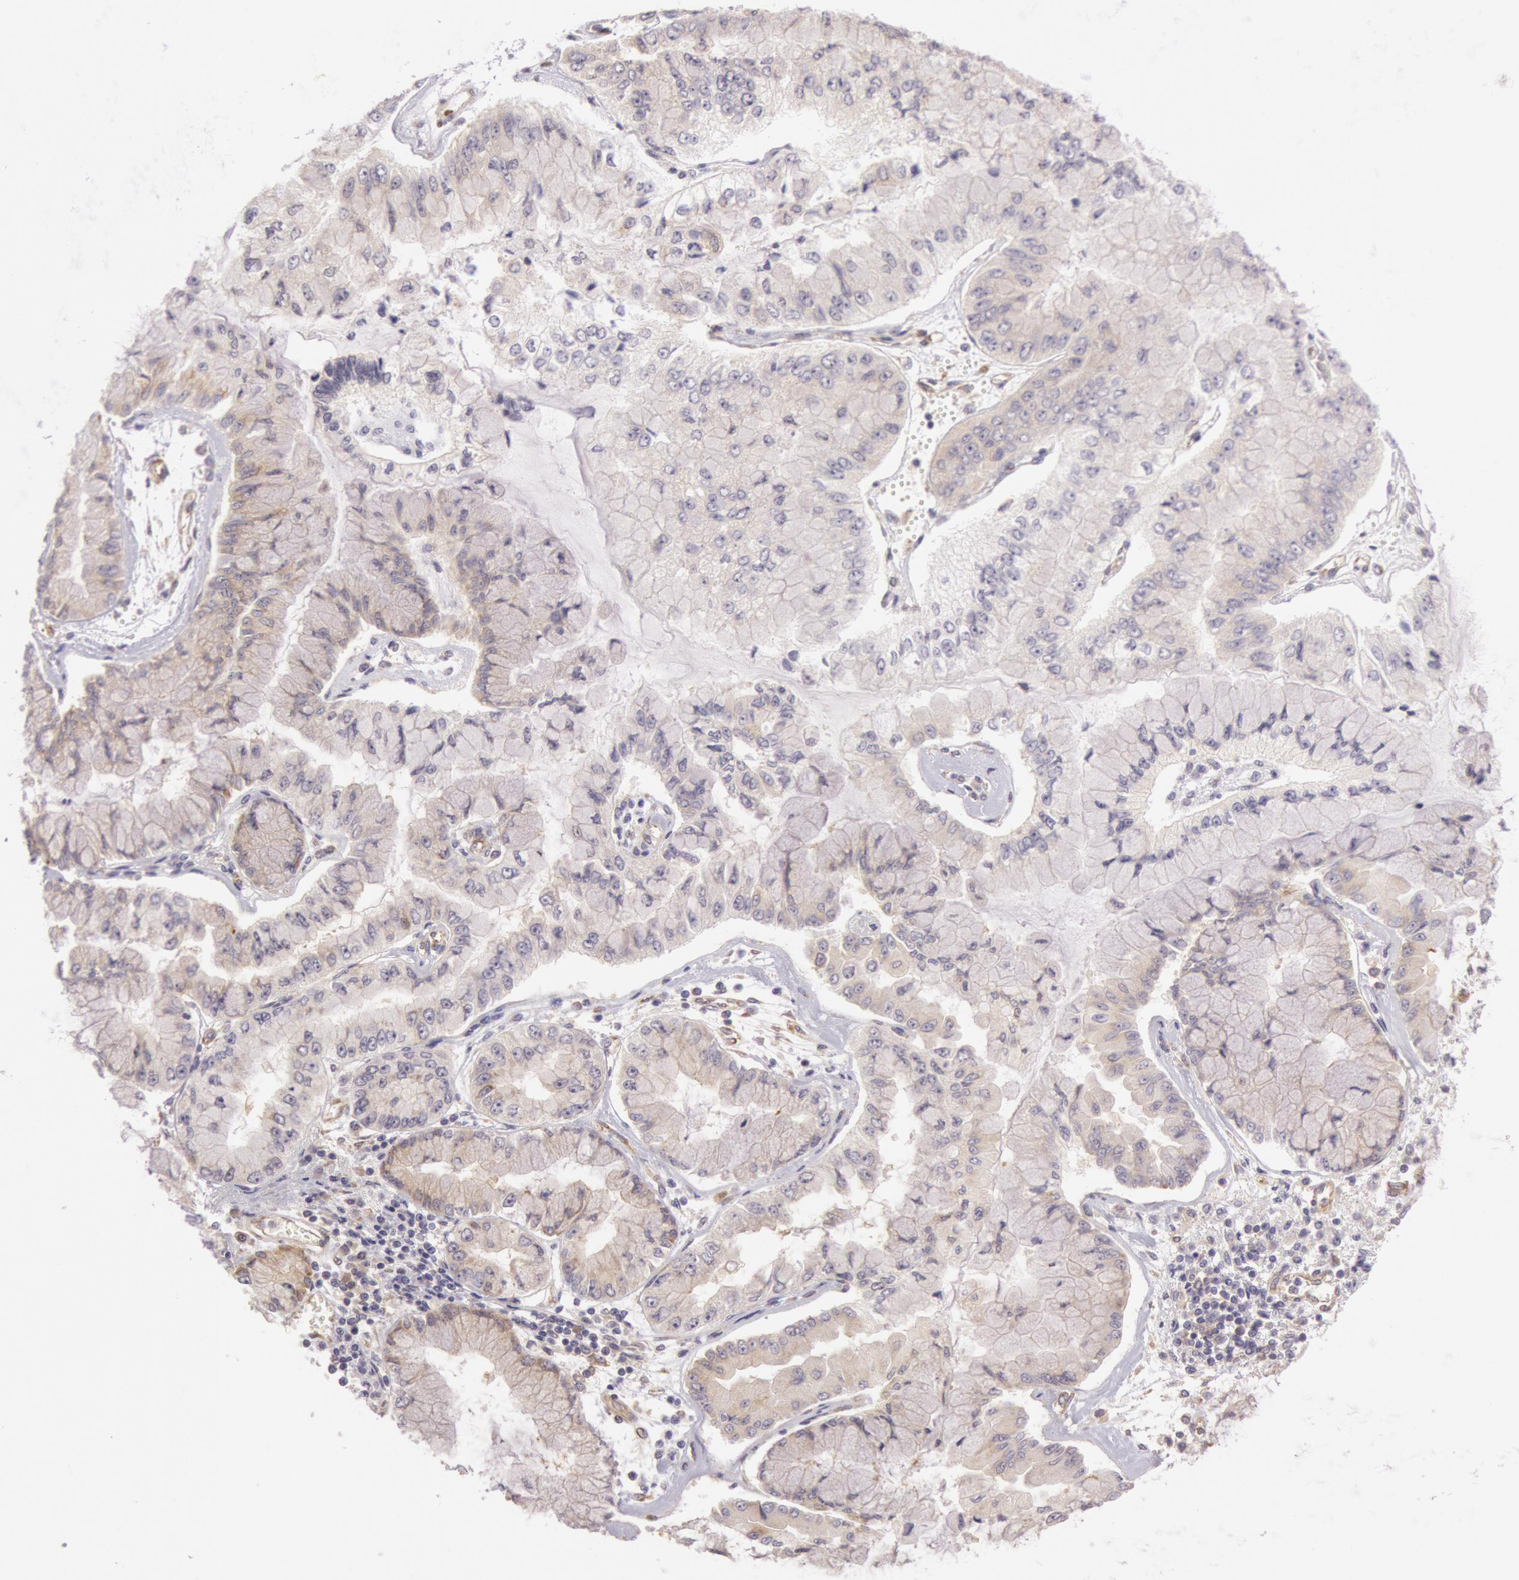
{"staining": {"intensity": "weak", "quantity": "<25%", "location": "cytoplasmic/membranous"}, "tissue": "liver cancer", "cell_type": "Tumor cells", "image_type": "cancer", "snomed": [{"axis": "morphology", "description": "Cholangiocarcinoma"}, {"axis": "topography", "description": "Liver"}], "caption": "Tumor cells are negative for protein expression in human liver cancer.", "gene": "CHUK", "patient": {"sex": "female", "age": 79}}